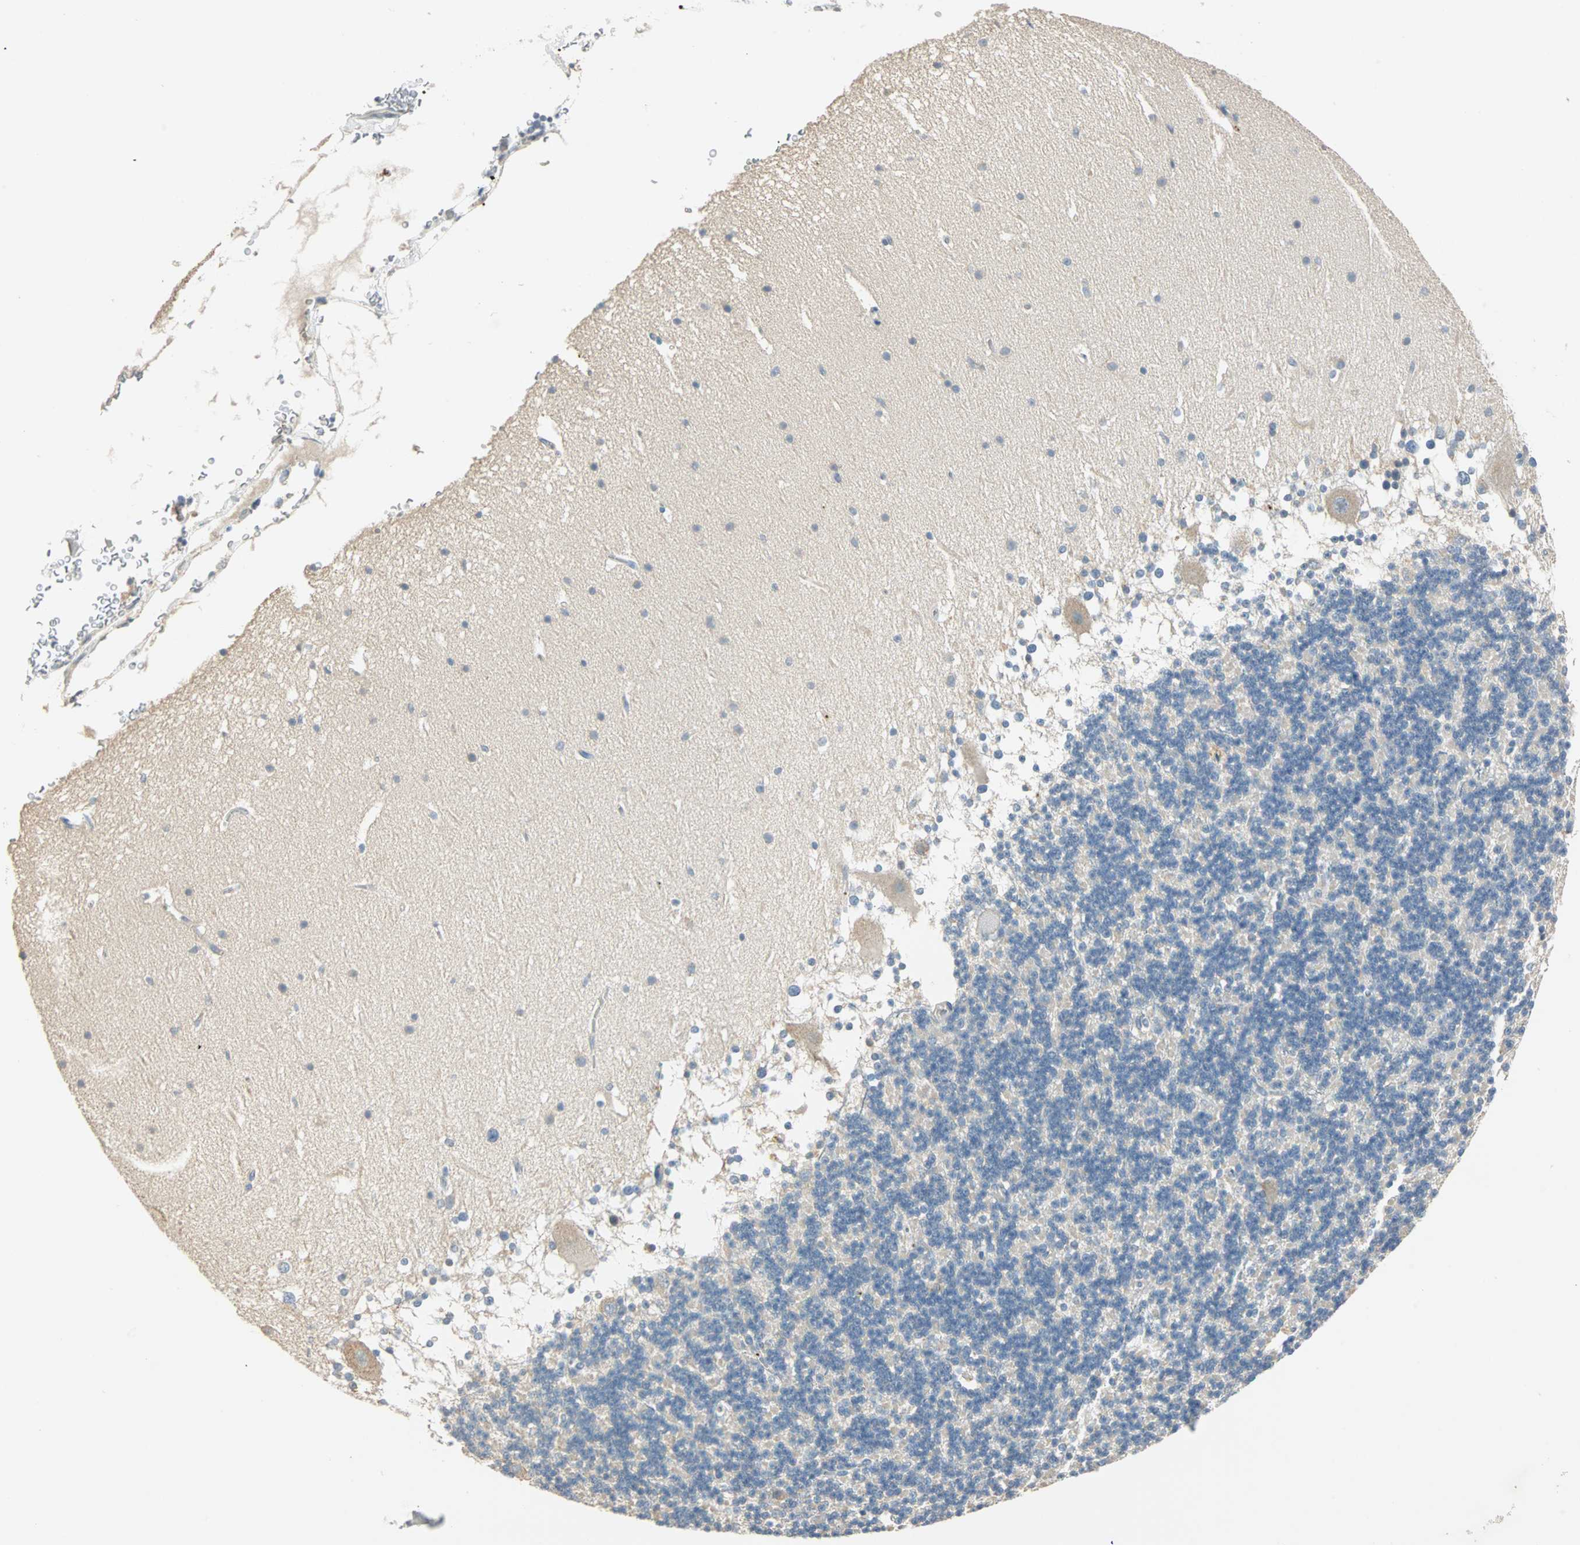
{"staining": {"intensity": "negative", "quantity": "none", "location": "none"}, "tissue": "cerebellum", "cell_type": "Cells in granular layer", "image_type": "normal", "snomed": [{"axis": "morphology", "description": "Normal tissue, NOS"}, {"axis": "topography", "description": "Cerebellum"}], "caption": "This micrograph is of benign cerebellum stained with immunohistochemistry (IHC) to label a protein in brown with the nuclei are counter-stained blue. There is no expression in cells in granular layer.", "gene": "RAD18", "patient": {"sex": "female", "age": 19}}